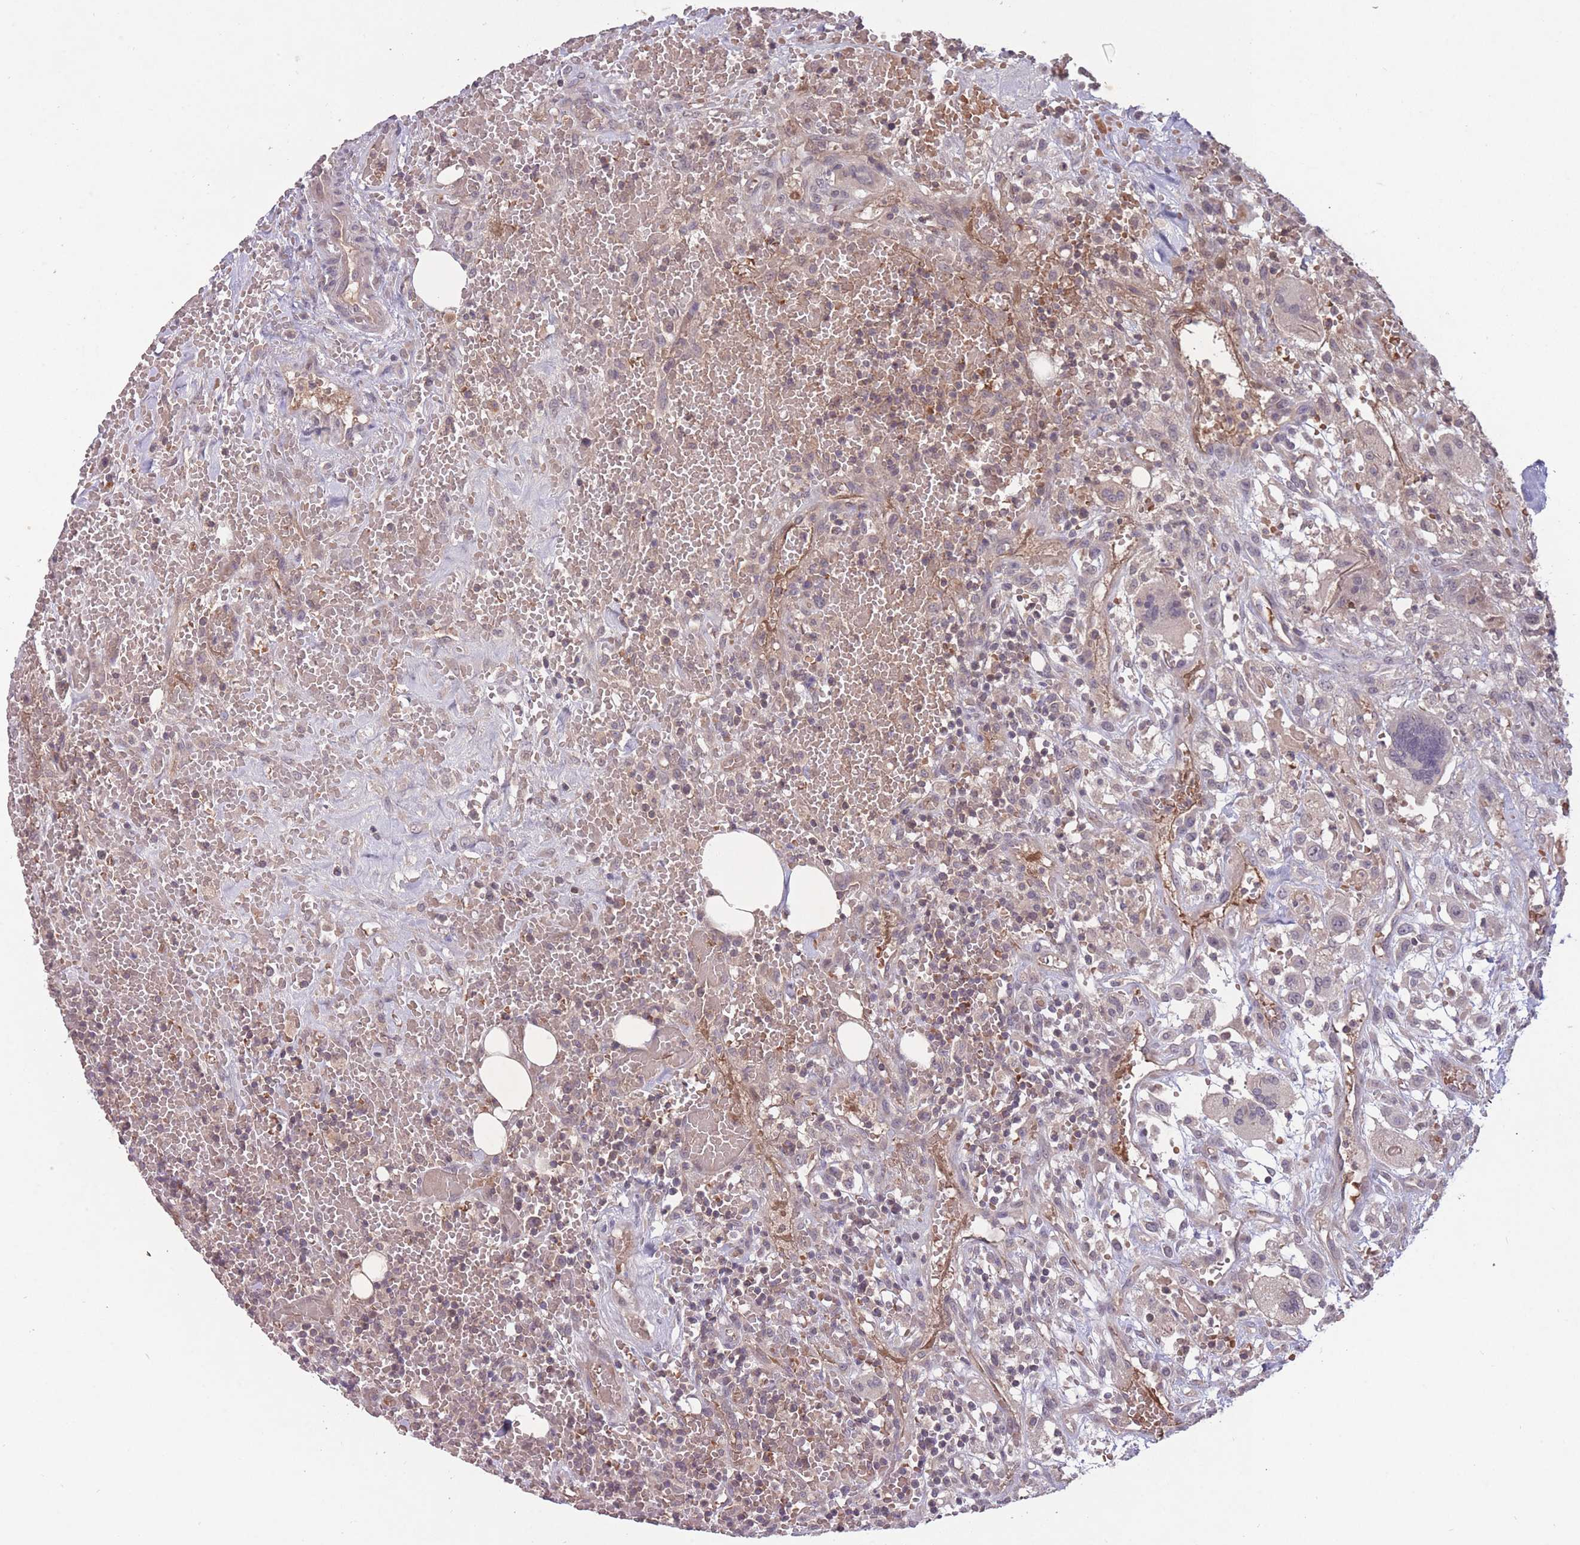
{"staining": {"intensity": "negative", "quantity": "none", "location": "none"}, "tissue": "head and neck cancer", "cell_type": "Tumor cells", "image_type": "cancer", "snomed": [{"axis": "morphology", "description": "Squamous cell carcinoma, NOS"}, {"axis": "topography", "description": "Head-Neck"}], "caption": "DAB immunohistochemical staining of head and neck cancer (squamous cell carcinoma) shows no significant positivity in tumor cells.", "gene": "ADCYAP1R1", "patient": {"sex": "male", "age": 81}}